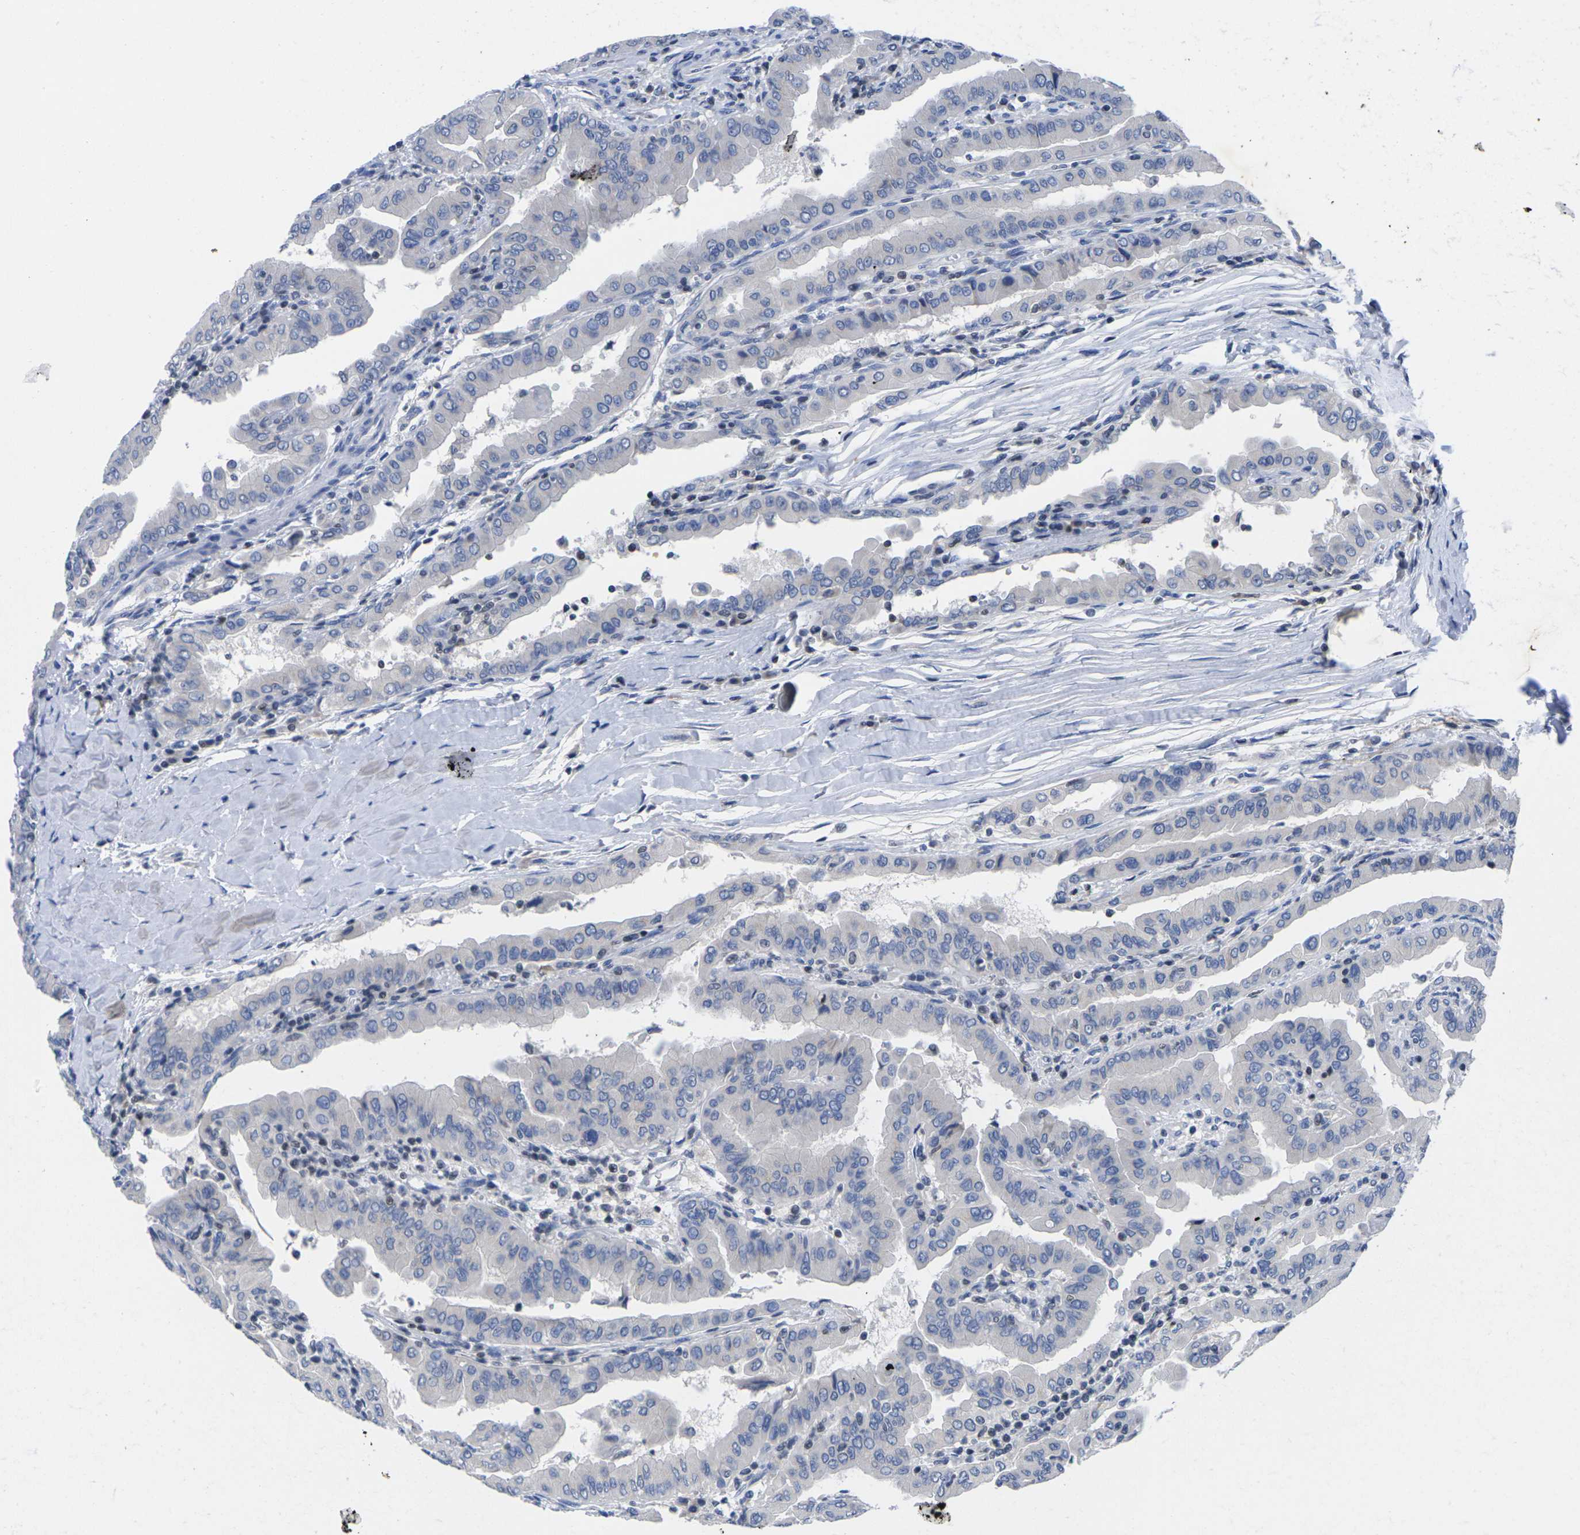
{"staining": {"intensity": "negative", "quantity": "none", "location": "none"}, "tissue": "thyroid cancer", "cell_type": "Tumor cells", "image_type": "cancer", "snomed": [{"axis": "morphology", "description": "Papillary adenocarcinoma, NOS"}, {"axis": "topography", "description": "Thyroid gland"}], "caption": "High magnification brightfield microscopy of thyroid cancer stained with DAB (brown) and counterstained with hematoxylin (blue): tumor cells show no significant positivity.", "gene": "IKZF1", "patient": {"sex": "male", "age": 33}}